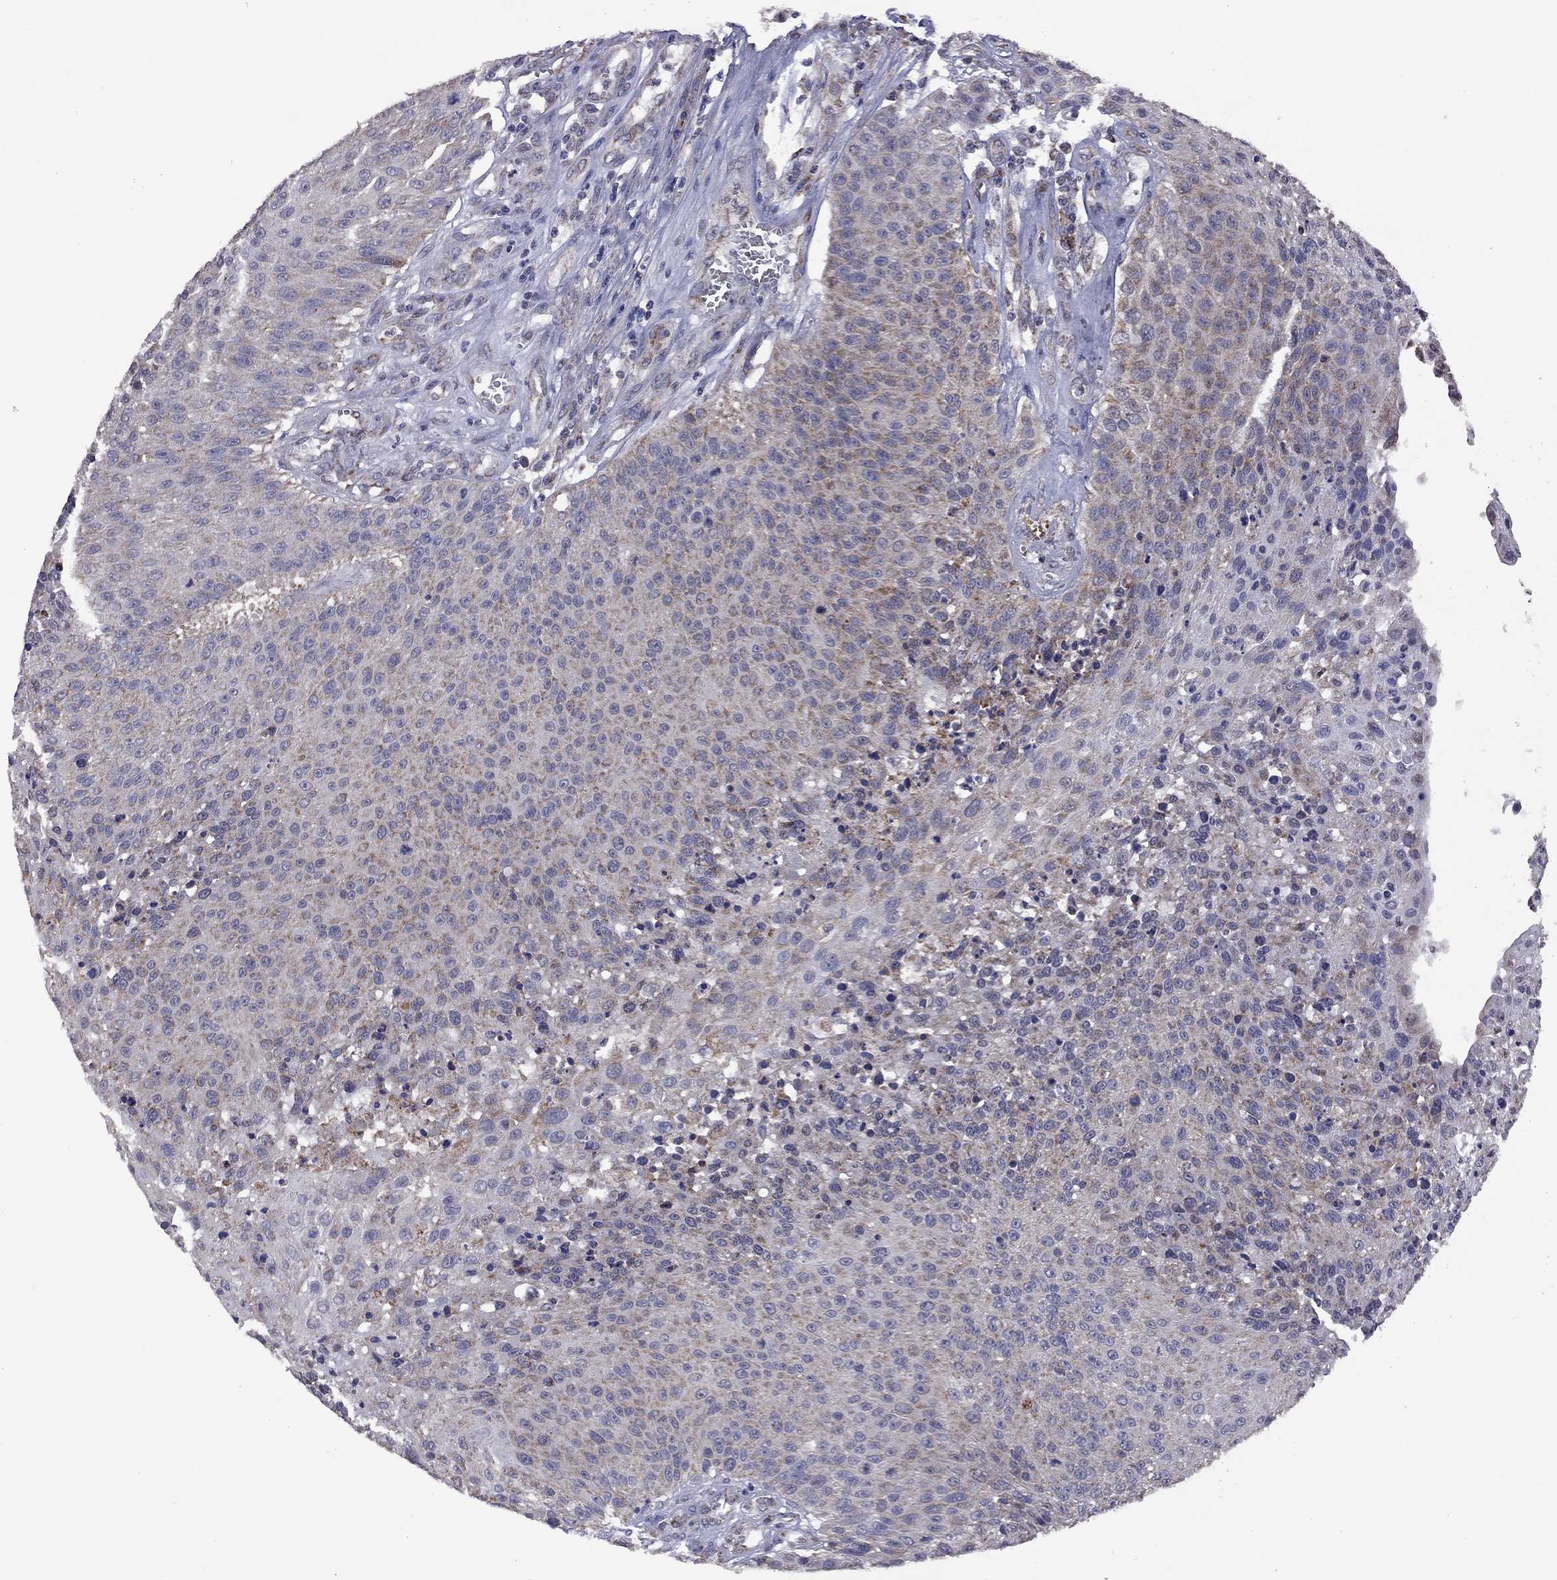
{"staining": {"intensity": "moderate", "quantity": ">75%", "location": "cytoplasmic/membranous"}, "tissue": "urothelial cancer", "cell_type": "Tumor cells", "image_type": "cancer", "snomed": [{"axis": "morphology", "description": "Urothelial carcinoma, NOS"}, {"axis": "topography", "description": "Urinary bladder"}], "caption": "IHC (DAB (3,3'-diaminobenzidine)) staining of human transitional cell carcinoma demonstrates moderate cytoplasmic/membranous protein expression in approximately >75% of tumor cells.", "gene": "NDUFB1", "patient": {"sex": "male", "age": 55}}